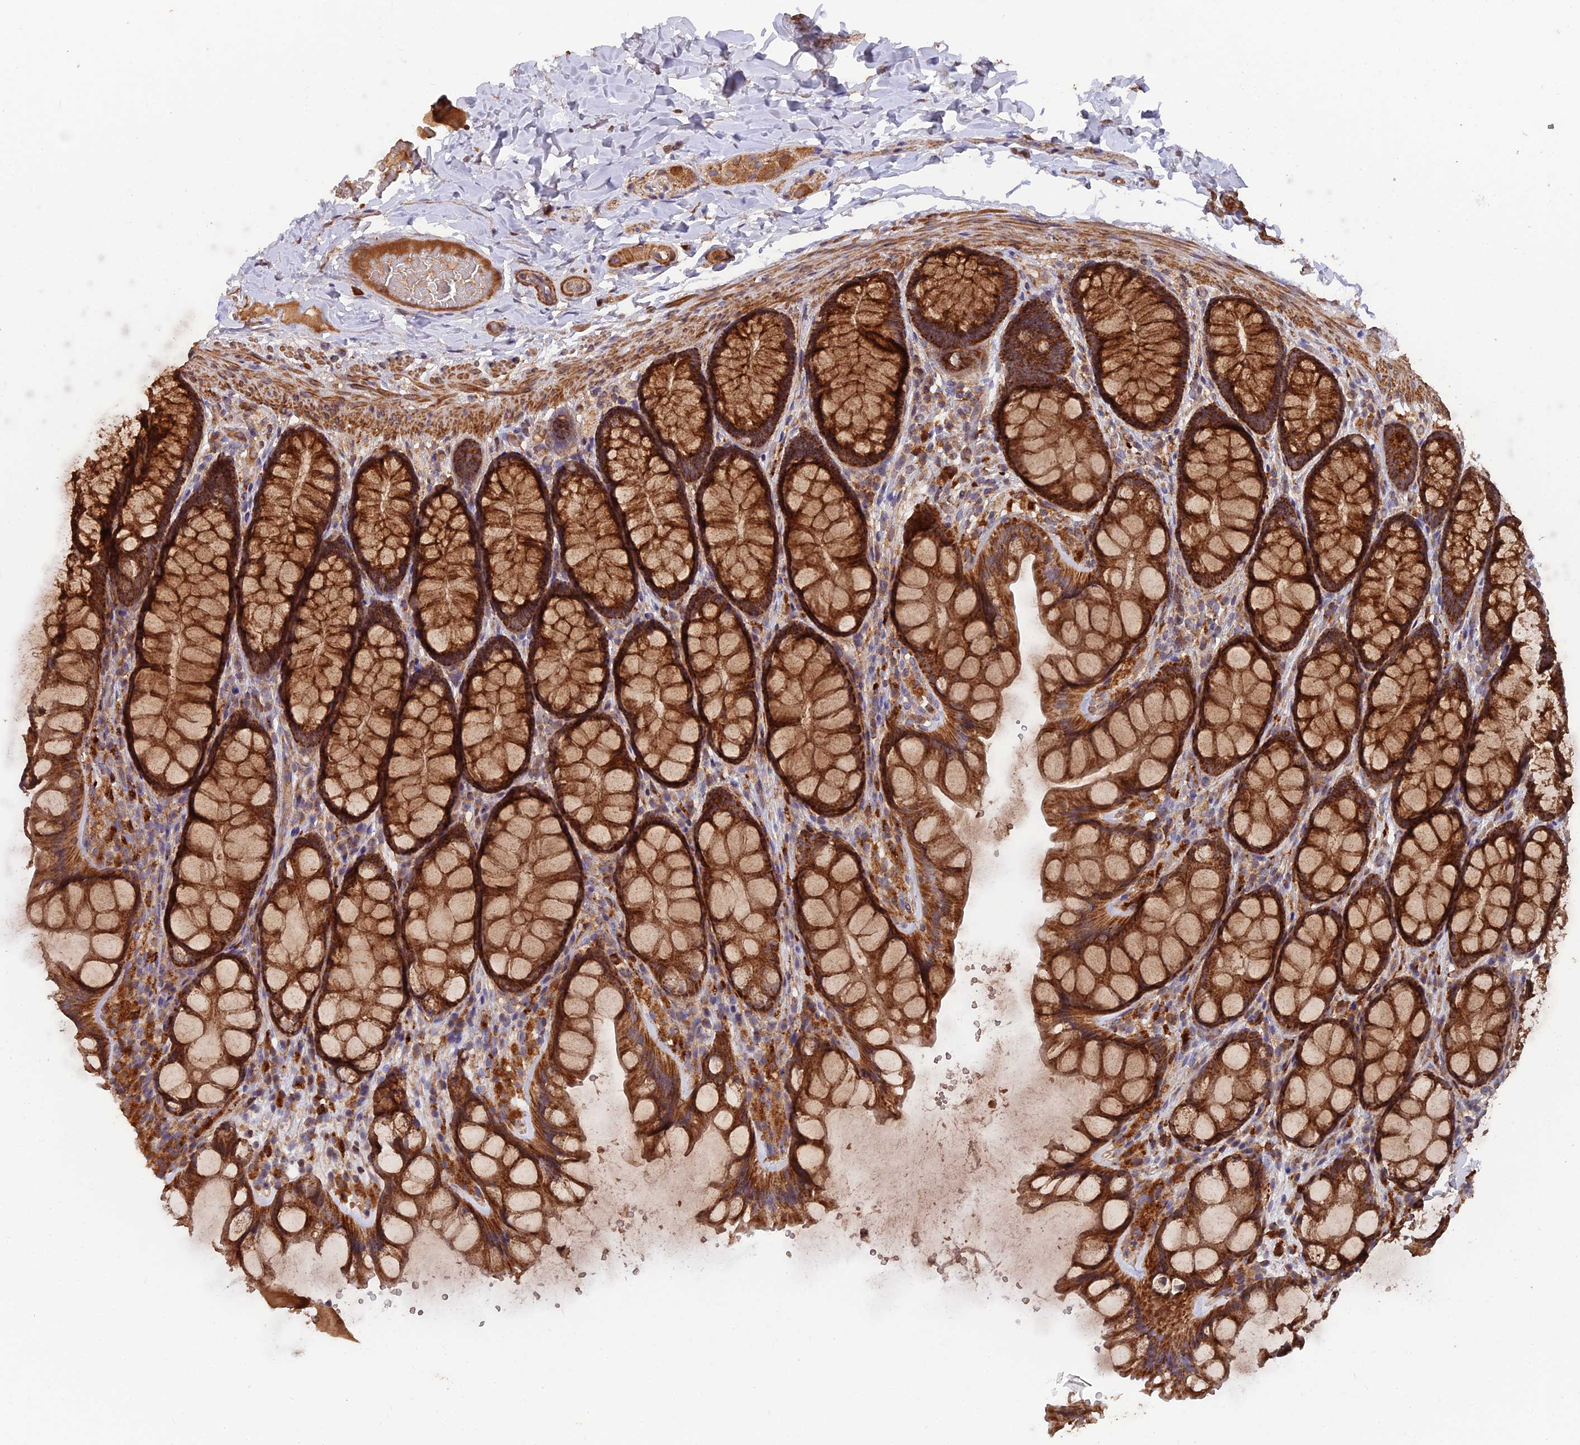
{"staining": {"intensity": "weak", "quantity": ">75%", "location": "cytoplasmic/membranous"}, "tissue": "colon", "cell_type": "Endothelial cells", "image_type": "normal", "snomed": [{"axis": "morphology", "description": "Normal tissue, NOS"}, {"axis": "topography", "description": "Colon"}], "caption": "A low amount of weak cytoplasmic/membranous staining is present in approximately >75% of endothelial cells in normal colon. (Stains: DAB in brown, nuclei in blue, Microscopy: brightfield microscopy at high magnification).", "gene": "IFT22", "patient": {"sex": "male", "age": 47}}